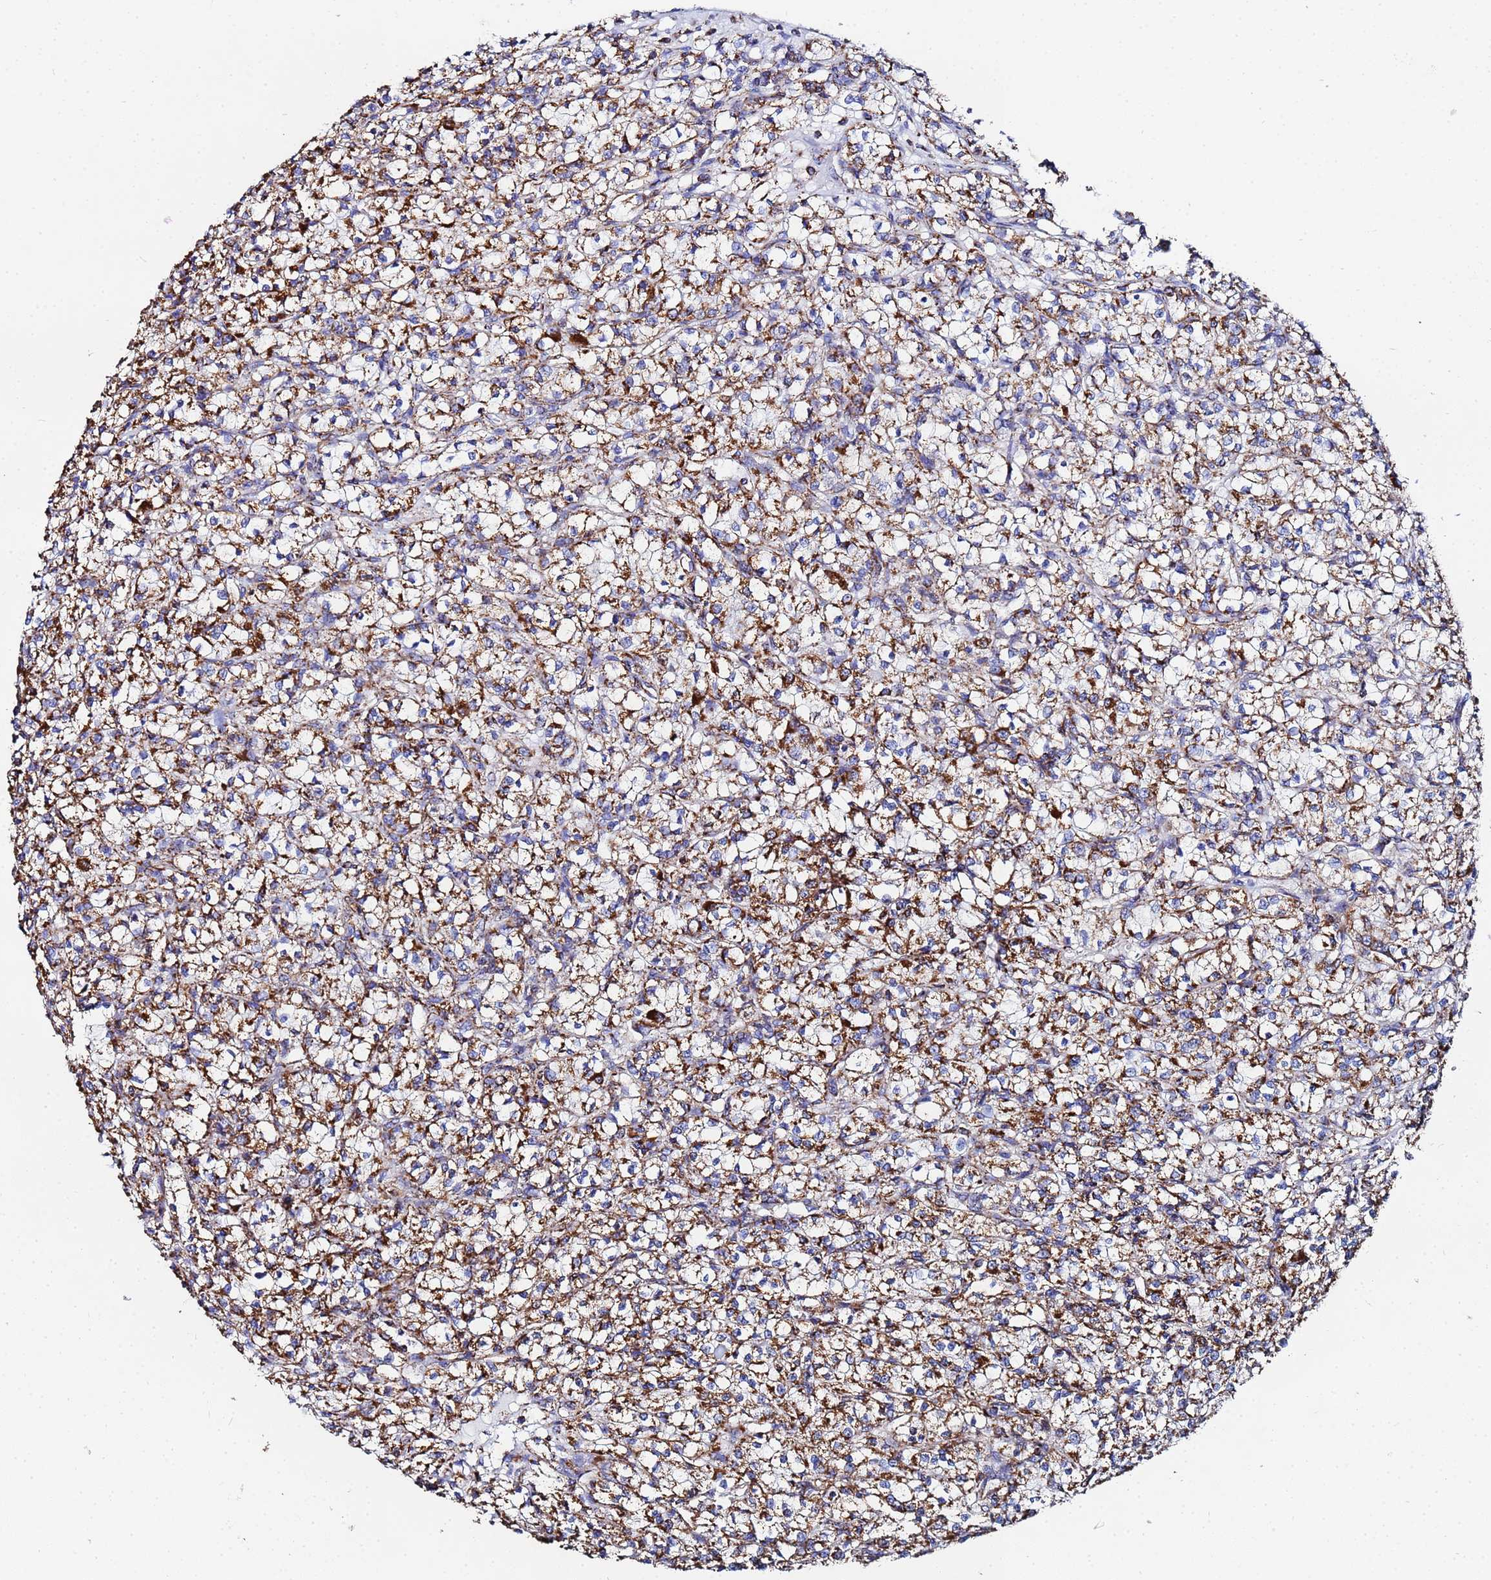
{"staining": {"intensity": "strong", "quantity": ">75%", "location": "cytoplasmic/membranous"}, "tissue": "renal cancer", "cell_type": "Tumor cells", "image_type": "cancer", "snomed": [{"axis": "morphology", "description": "Adenocarcinoma, NOS"}, {"axis": "topography", "description": "Kidney"}], "caption": "Strong cytoplasmic/membranous staining for a protein is appreciated in approximately >75% of tumor cells of adenocarcinoma (renal) using immunohistochemistry.", "gene": "GLUD1", "patient": {"sex": "female", "age": 59}}